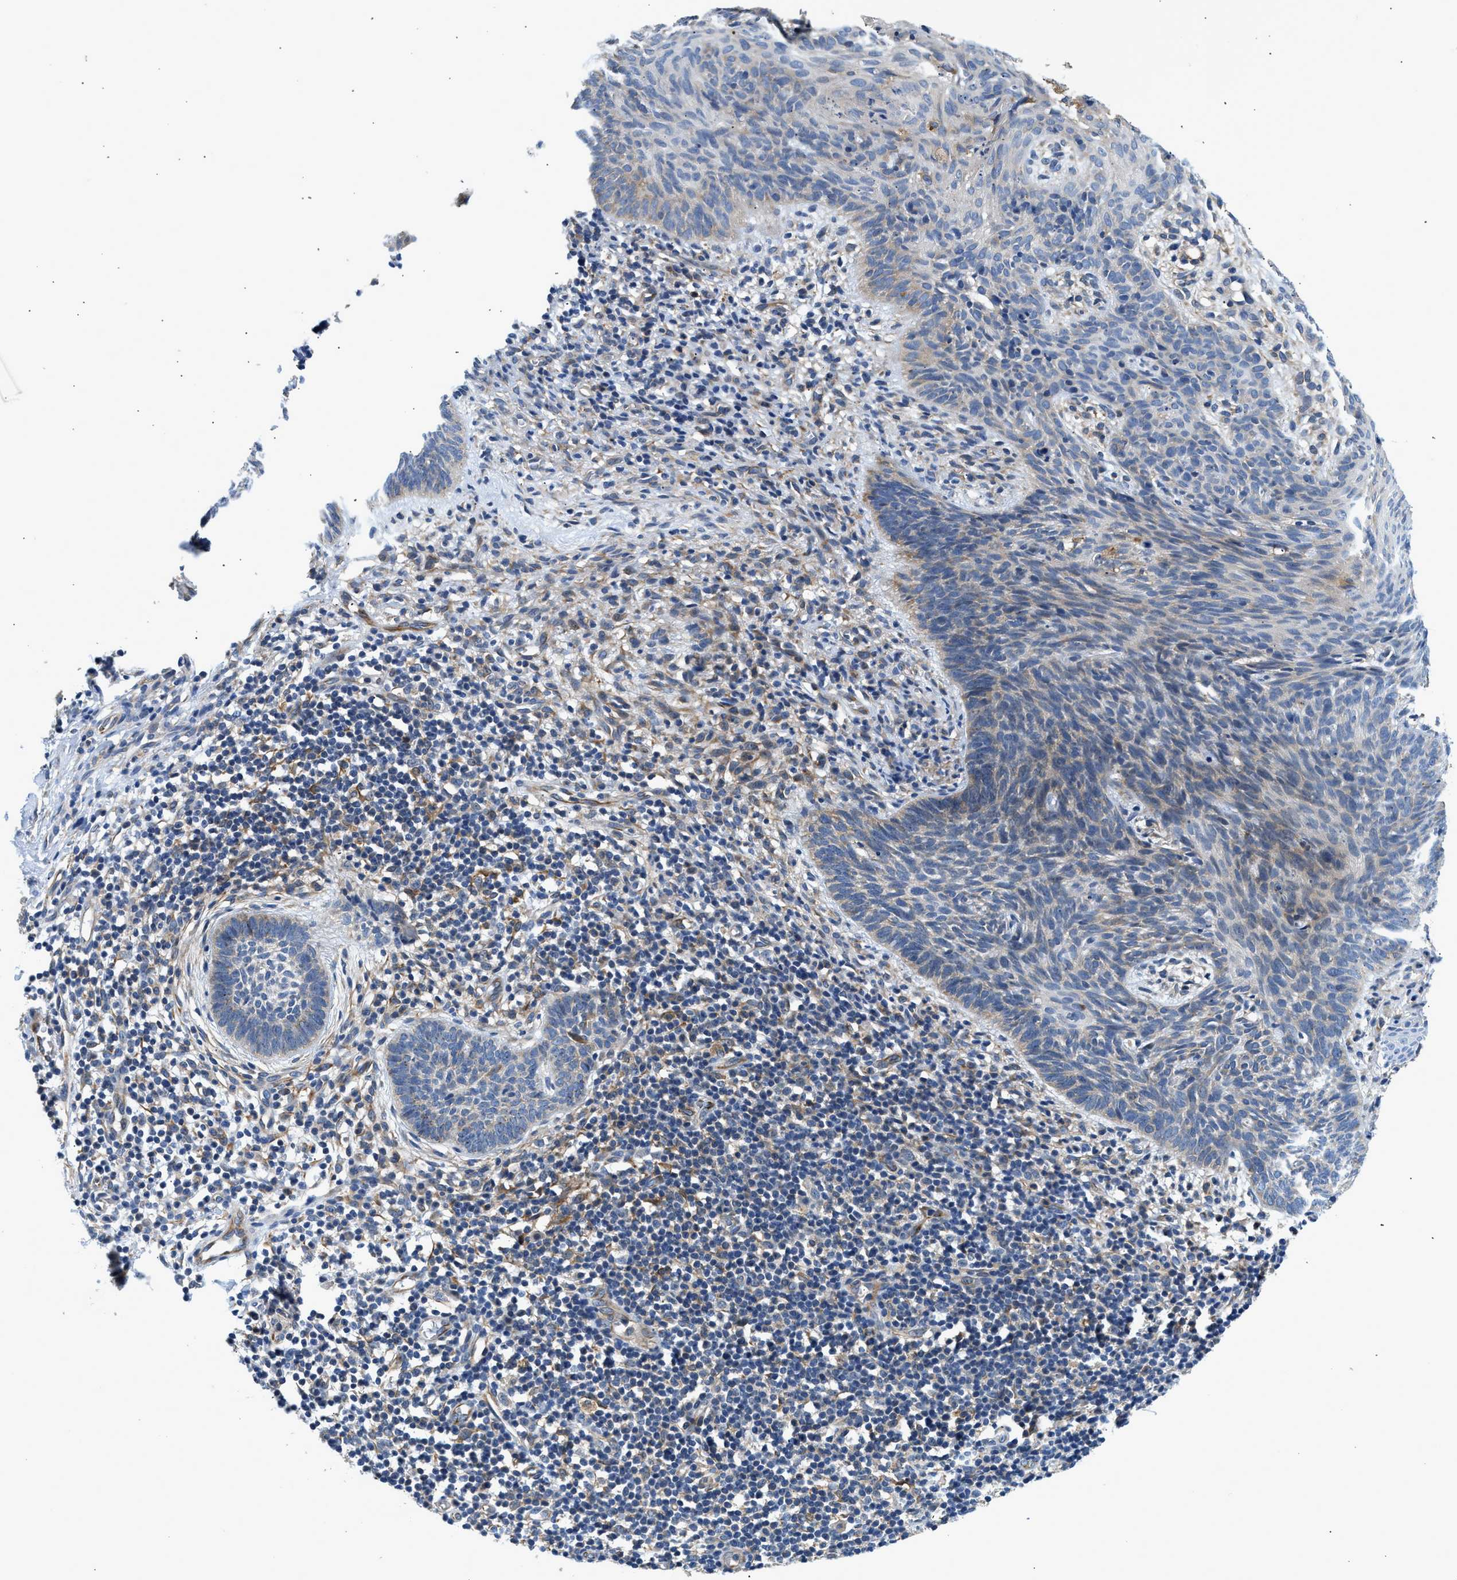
{"staining": {"intensity": "weak", "quantity": "<25%", "location": "cytoplasmic/membranous"}, "tissue": "skin cancer", "cell_type": "Tumor cells", "image_type": "cancer", "snomed": [{"axis": "morphology", "description": "Basal cell carcinoma"}, {"axis": "topography", "description": "Skin"}], "caption": "This is a micrograph of IHC staining of basal cell carcinoma (skin), which shows no expression in tumor cells. The staining is performed using DAB (3,3'-diaminobenzidine) brown chromogen with nuclei counter-stained in using hematoxylin.", "gene": "LPIN2", "patient": {"sex": "male", "age": 60}}